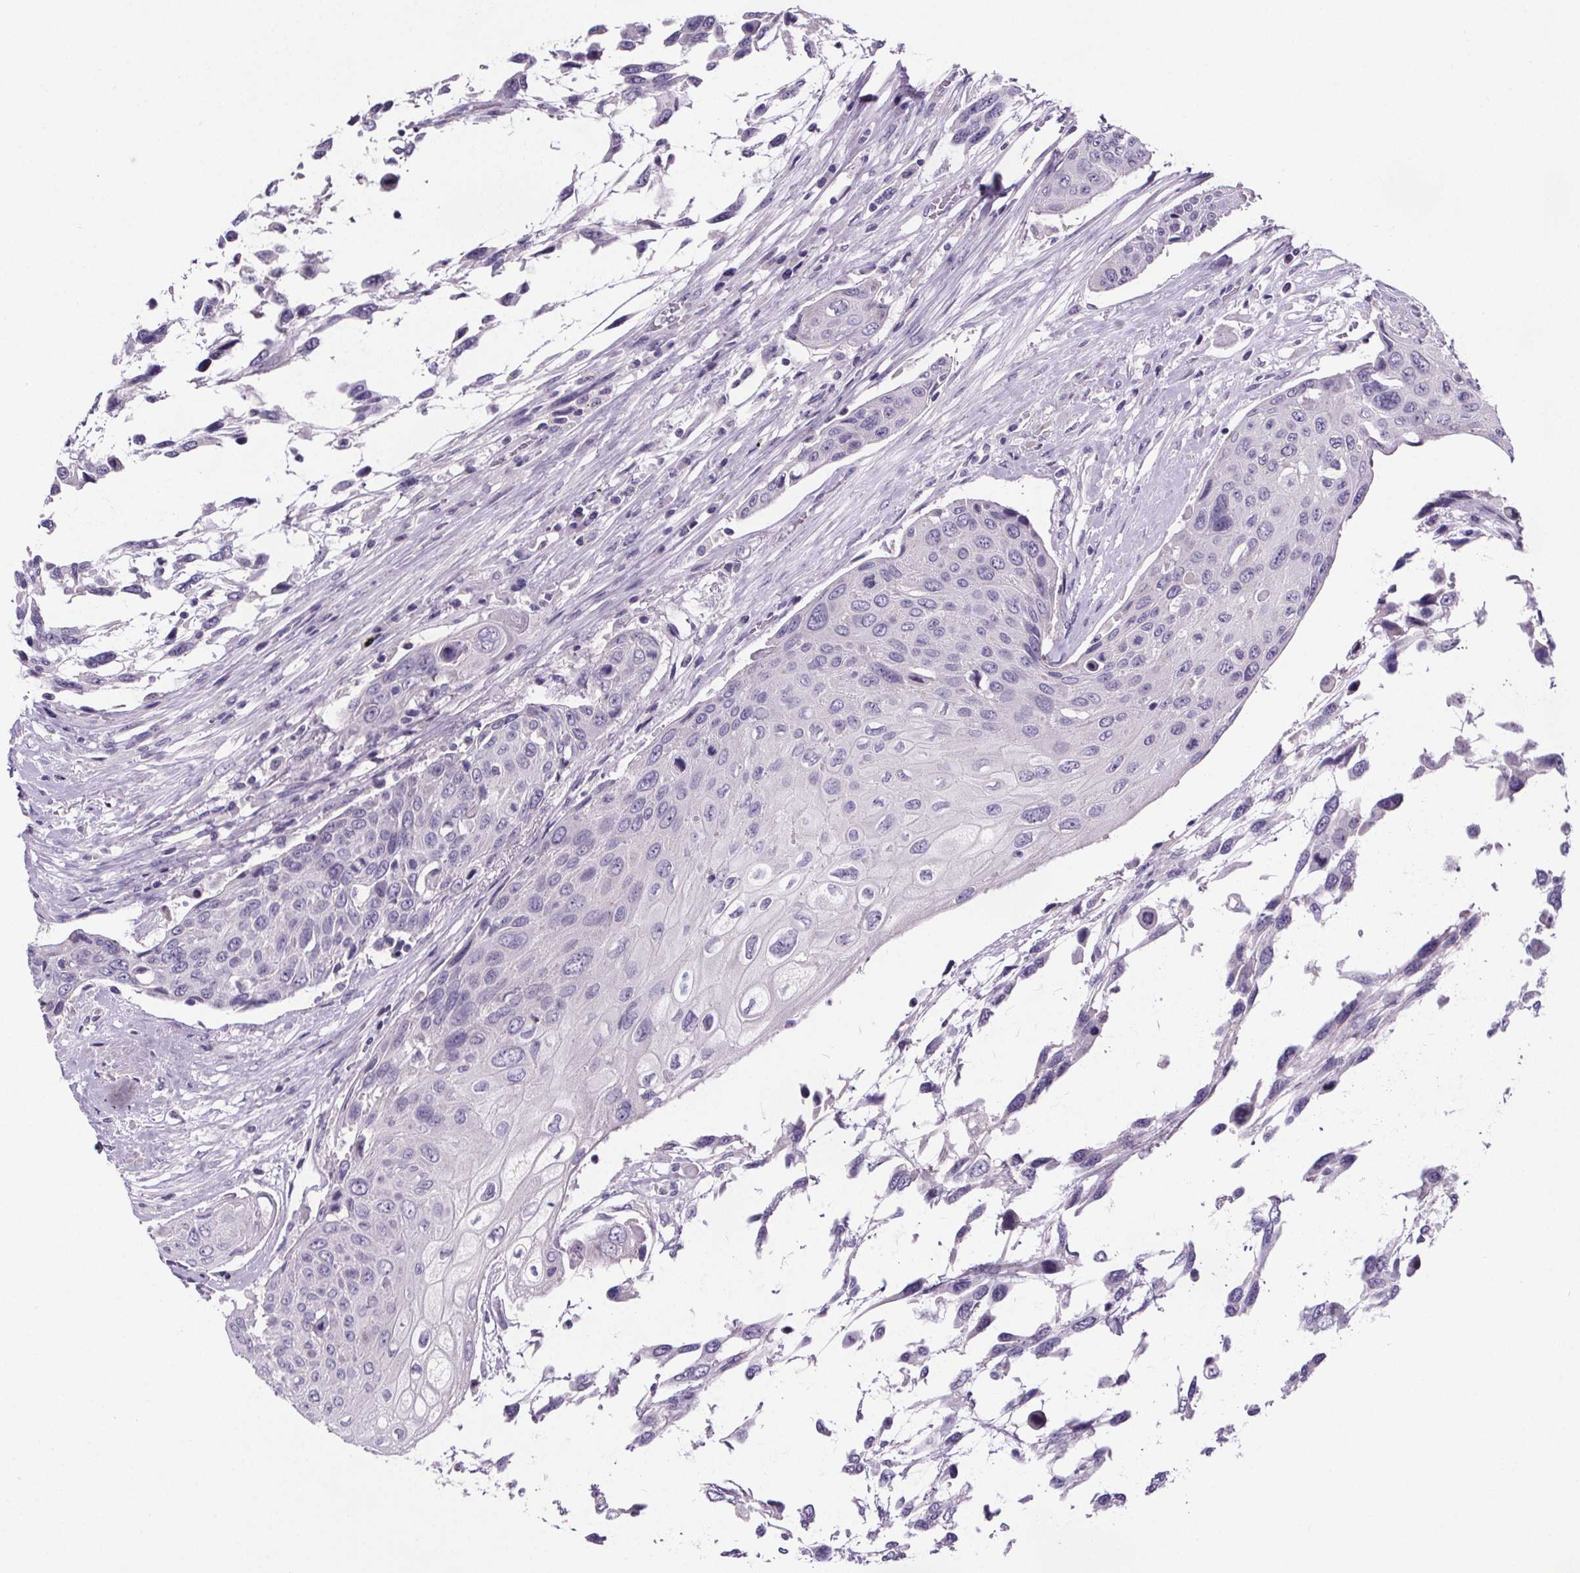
{"staining": {"intensity": "negative", "quantity": "none", "location": "none"}, "tissue": "urothelial cancer", "cell_type": "Tumor cells", "image_type": "cancer", "snomed": [{"axis": "morphology", "description": "Urothelial carcinoma, High grade"}, {"axis": "topography", "description": "Urinary bladder"}], "caption": "A histopathology image of urothelial cancer stained for a protein demonstrates no brown staining in tumor cells. The staining was performed using DAB (3,3'-diaminobenzidine) to visualize the protein expression in brown, while the nuclei were stained in blue with hematoxylin (Magnification: 20x).", "gene": "CUBN", "patient": {"sex": "female", "age": 70}}